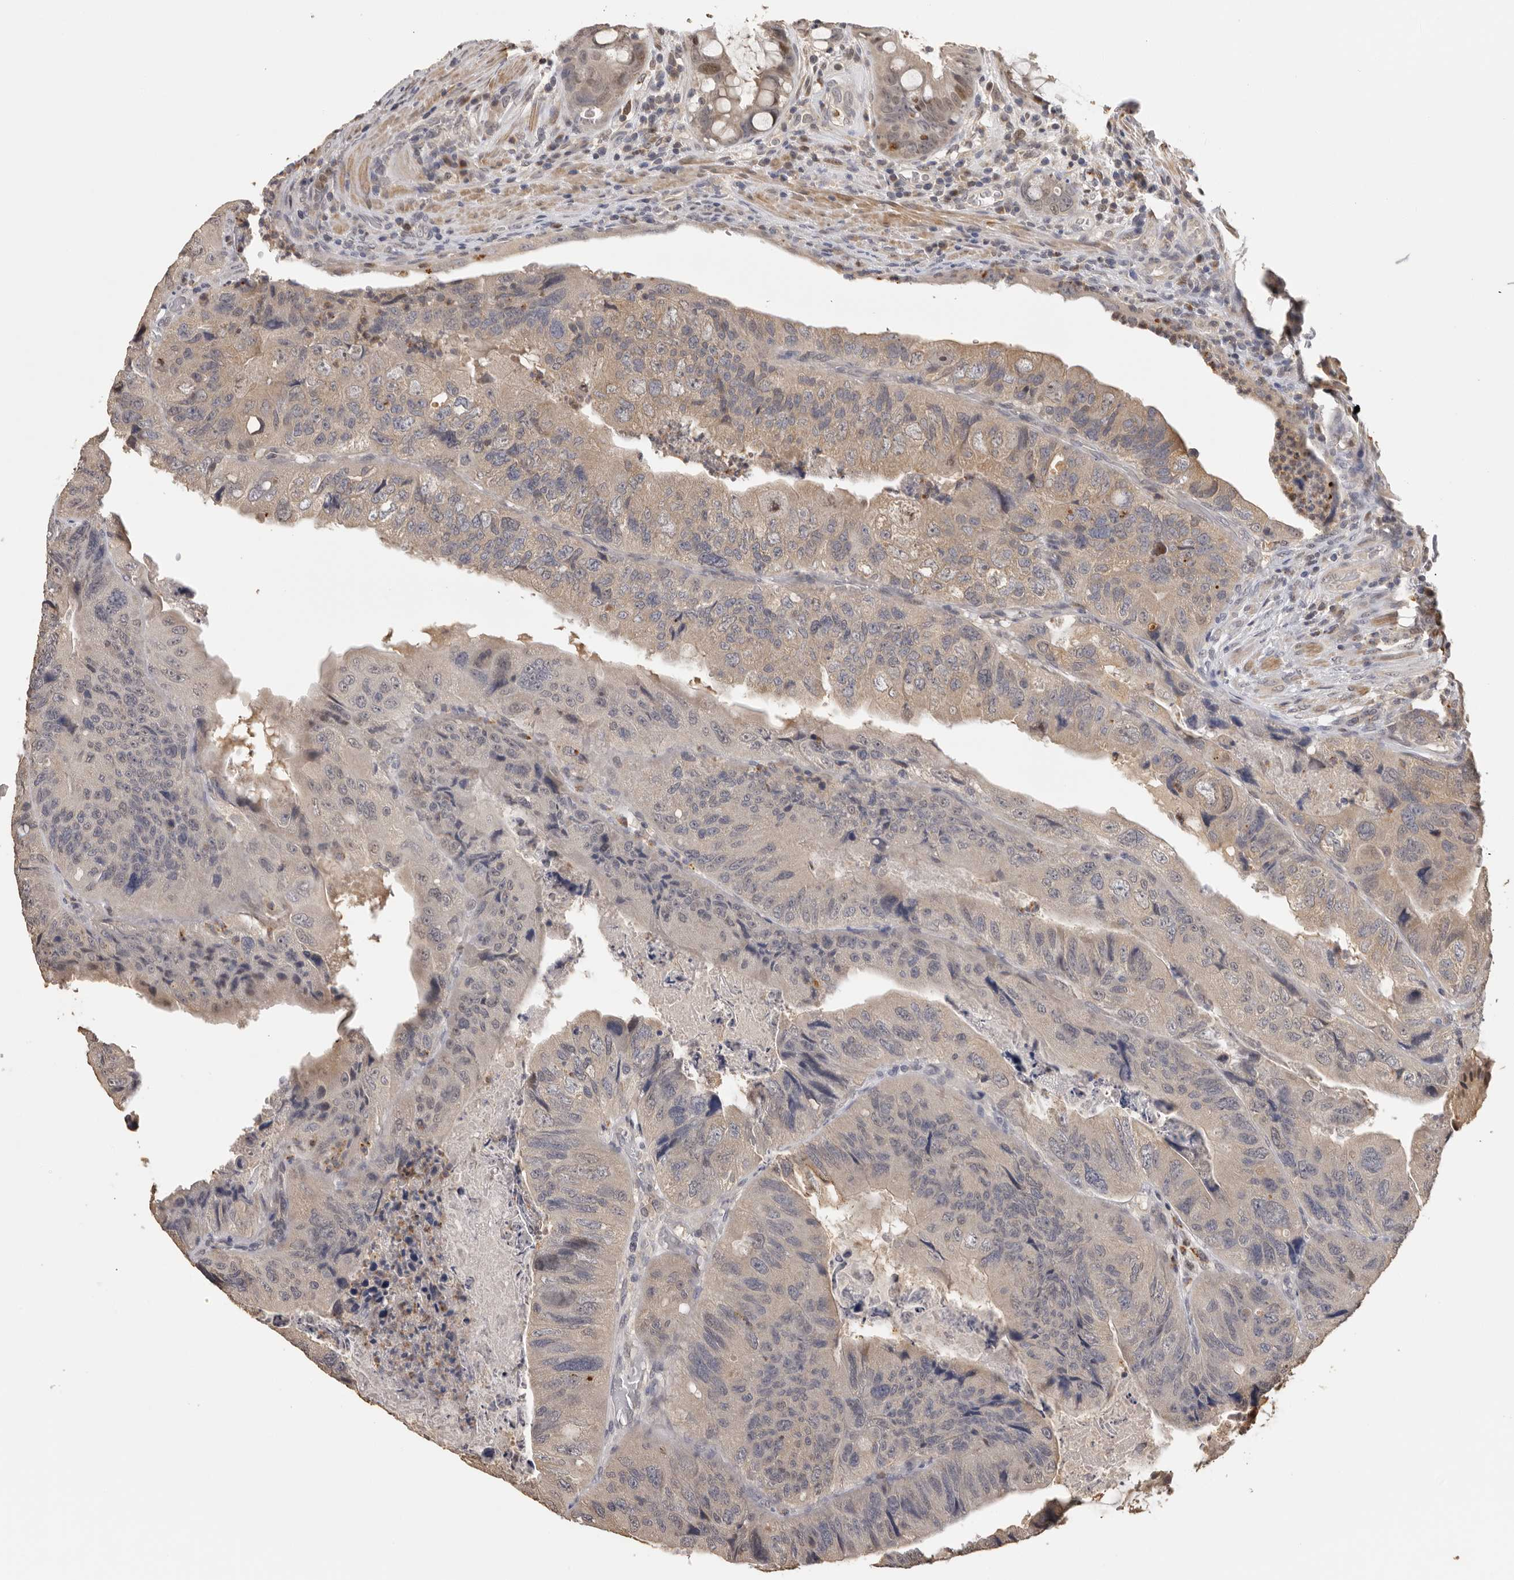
{"staining": {"intensity": "weak", "quantity": "<25%", "location": "cytoplasmic/membranous"}, "tissue": "colorectal cancer", "cell_type": "Tumor cells", "image_type": "cancer", "snomed": [{"axis": "morphology", "description": "Adenocarcinoma, NOS"}, {"axis": "topography", "description": "Rectum"}], "caption": "Tumor cells are negative for protein expression in human colorectal cancer (adenocarcinoma).", "gene": "KIF2B", "patient": {"sex": "male", "age": 63}}